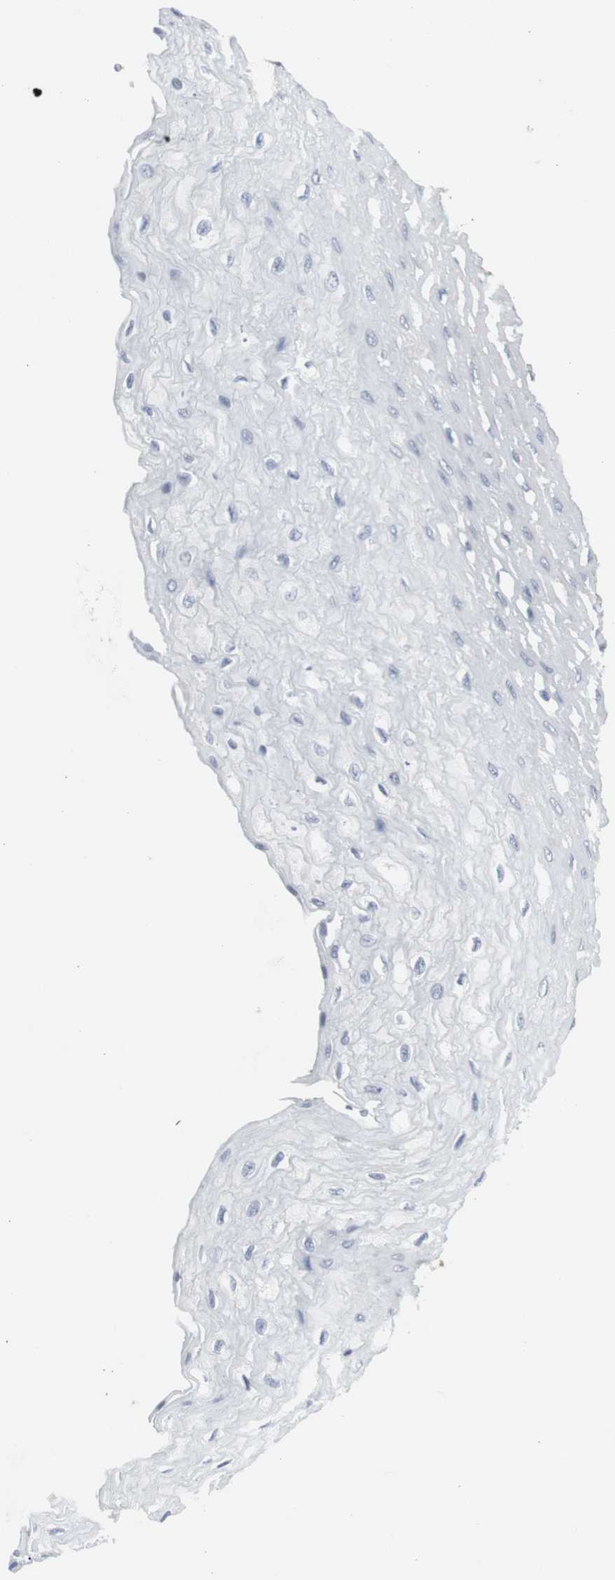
{"staining": {"intensity": "moderate", "quantity": "<25%", "location": "cytoplasmic/membranous"}, "tissue": "esophagus", "cell_type": "Squamous epithelial cells", "image_type": "normal", "snomed": [{"axis": "morphology", "description": "Normal tissue, NOS"}, {"axis": "topography", "description": "Esophagus"}], "caption": "Immunohistochemical staining of unremarkable esophagus displays moderate cytoplasmic/membranous protein expression in about <25% of squamous epithelial cells. Nuclei are stained in blue.", "gene": "GEMIN2", "patient": {"sex": "female", "age": 72}}